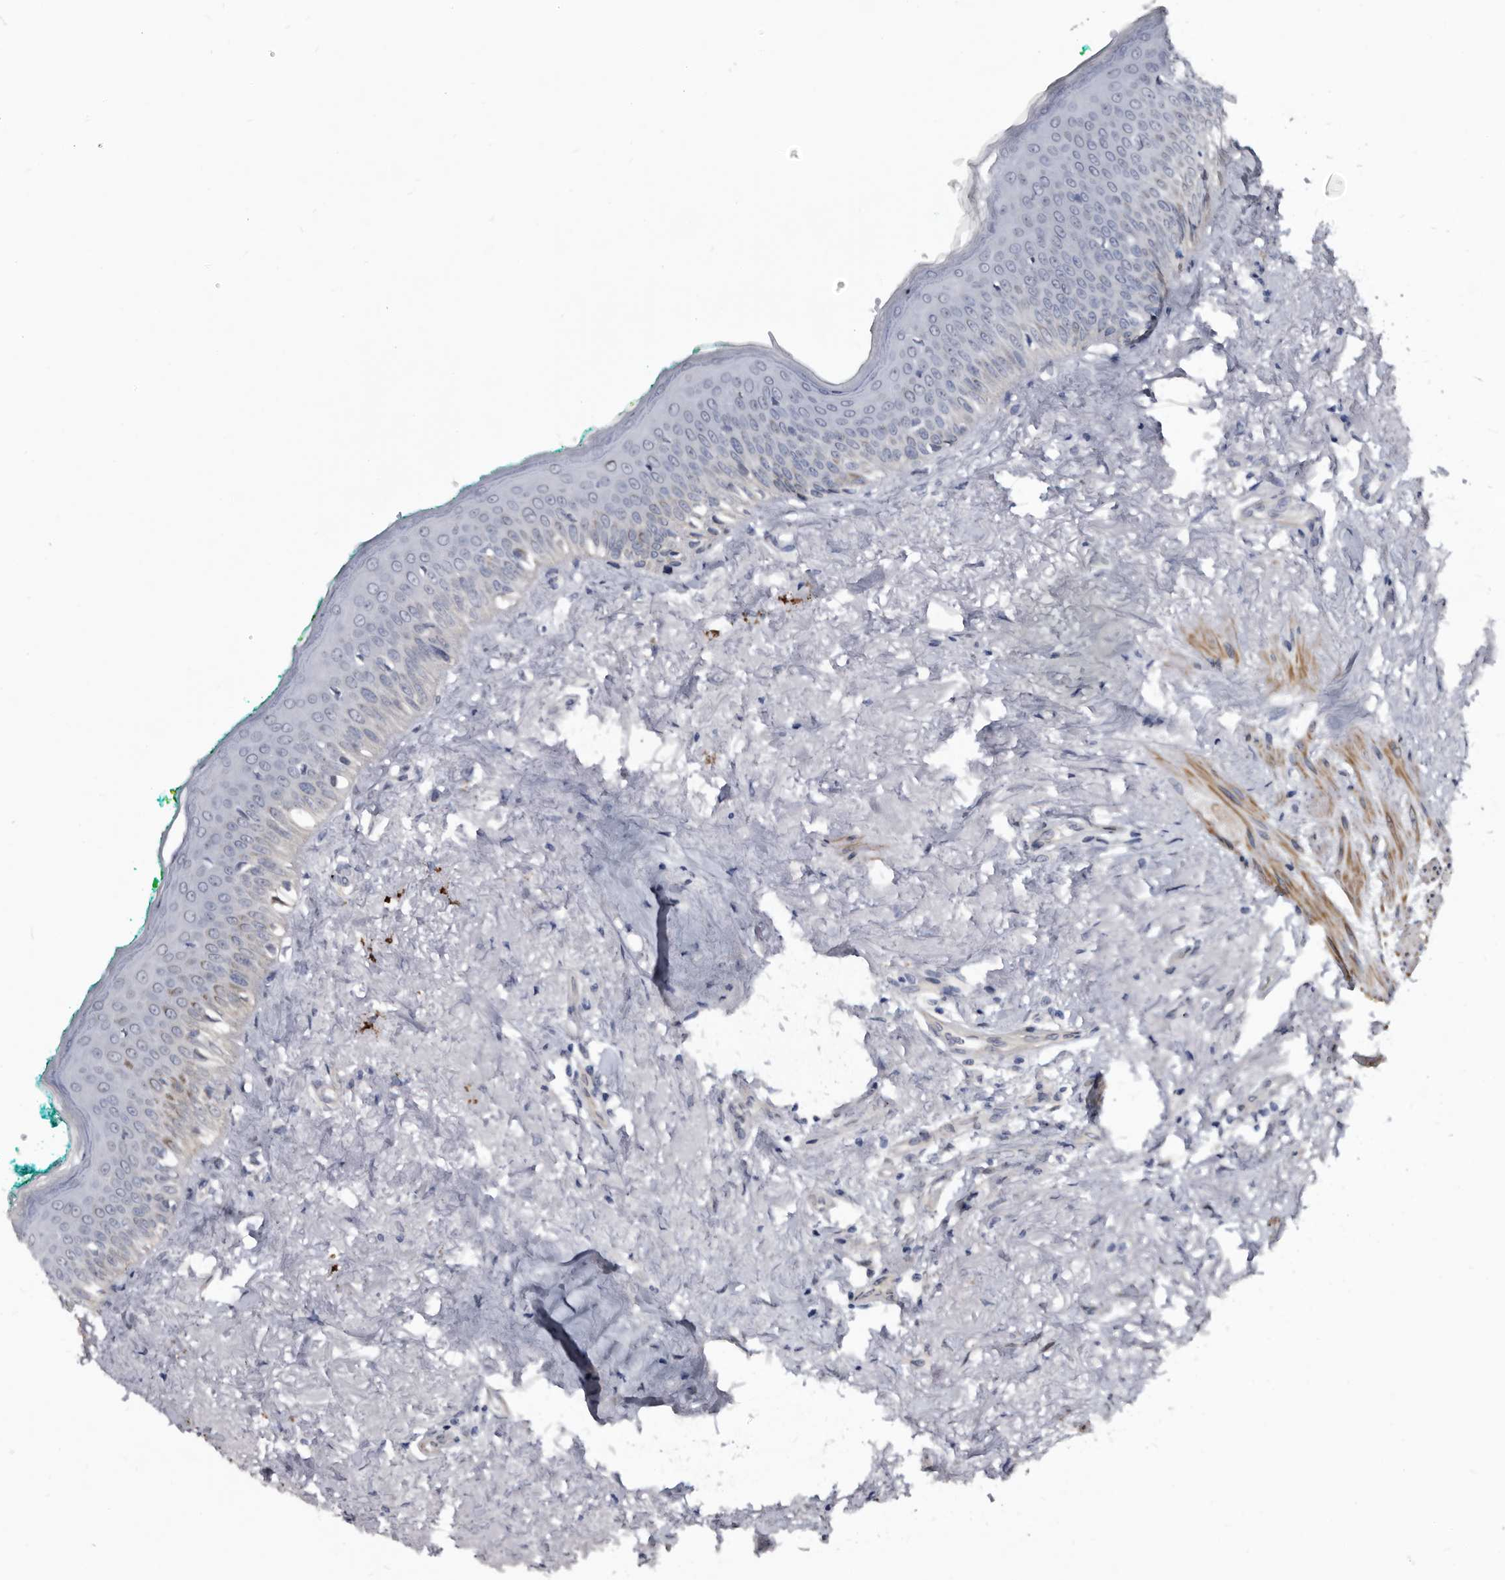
{"staining": {"intensity": "weak", "quantity": "<25%", "location": "cytoplasmic/membranous"}, "tissue": "oral mucosa", "cell_type": "Squamous epithelial cells", "image_type": "normal", "snomed": [{"axis": "morphology", "description": "Normal tissue, NOS"}, {"axis": "topography", "description": "Oral tissue"}], "caption": "DAB (3,3'-diaminobenzidine) immunohistochemical staining of normal human oral mucosa reveals no significant staining in squamous epithelial cells. The staining is performed using DAB (3,3'-diaminobenzidine) brown chromogen with nuclei counter-stained in using hematoxylin.", "gene": "PROM1", "patient": {"sex": "female", "age": 70}}